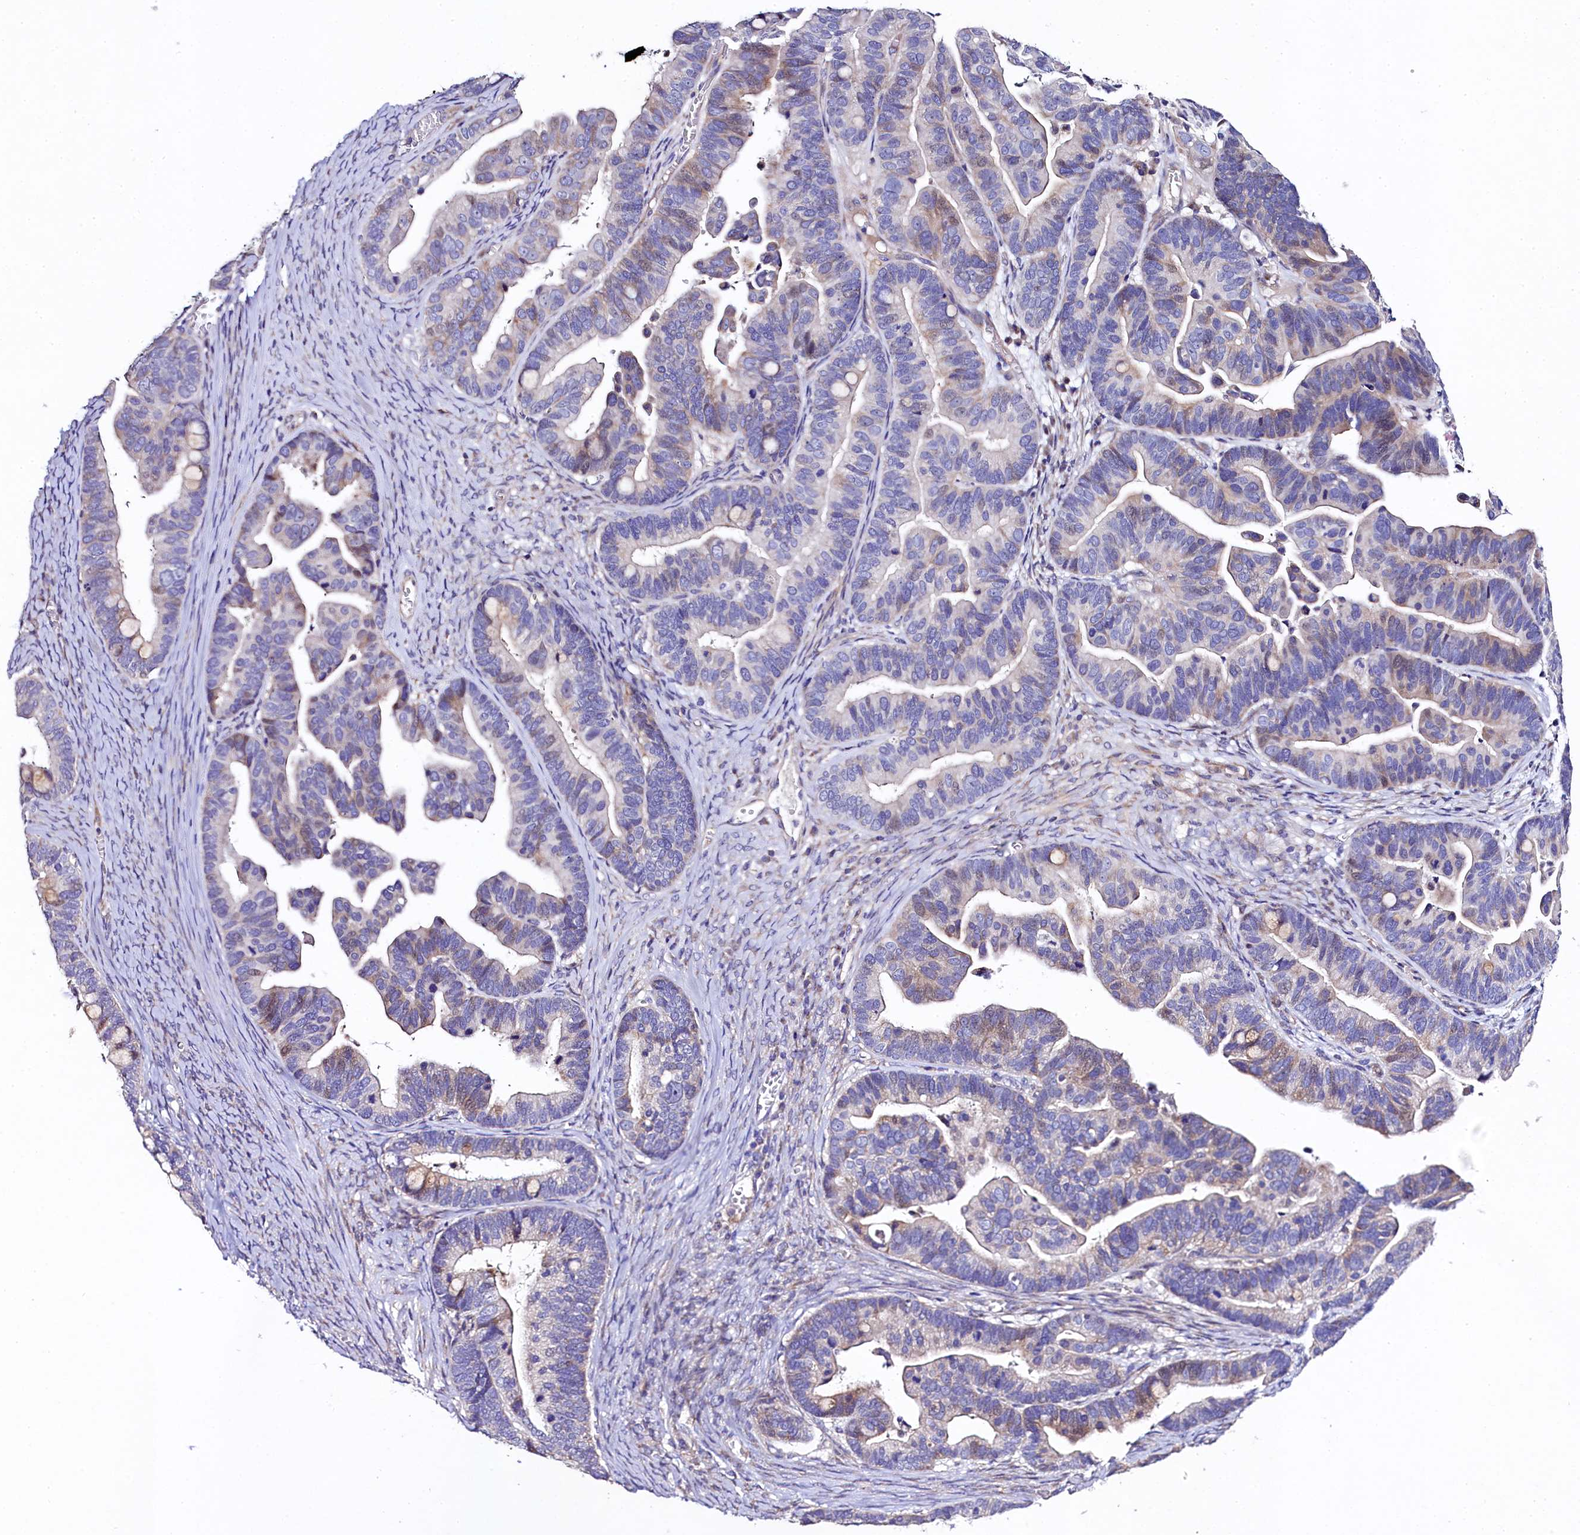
{"staining": {"intensity": "weak", "quantity": "<25%", "location": "nuclear"}, "tissue": "ovarian cancer", "cell_type": "Tumor cells", "image_type": "cancer", "snomed": [{"axis": "morphology", "description": "Cystadenocarcinoma, serous, NOS"}, {"axis": "topography", "description": "Ovary"}], "caption": "Ovarian cancer (serous cystadenocarcinoma) stained for a protein using immunohistochemistry exhibits no staining tumor cells.", "gene": "FXYD6", "patient": {"sex": "female", "age": 56}}